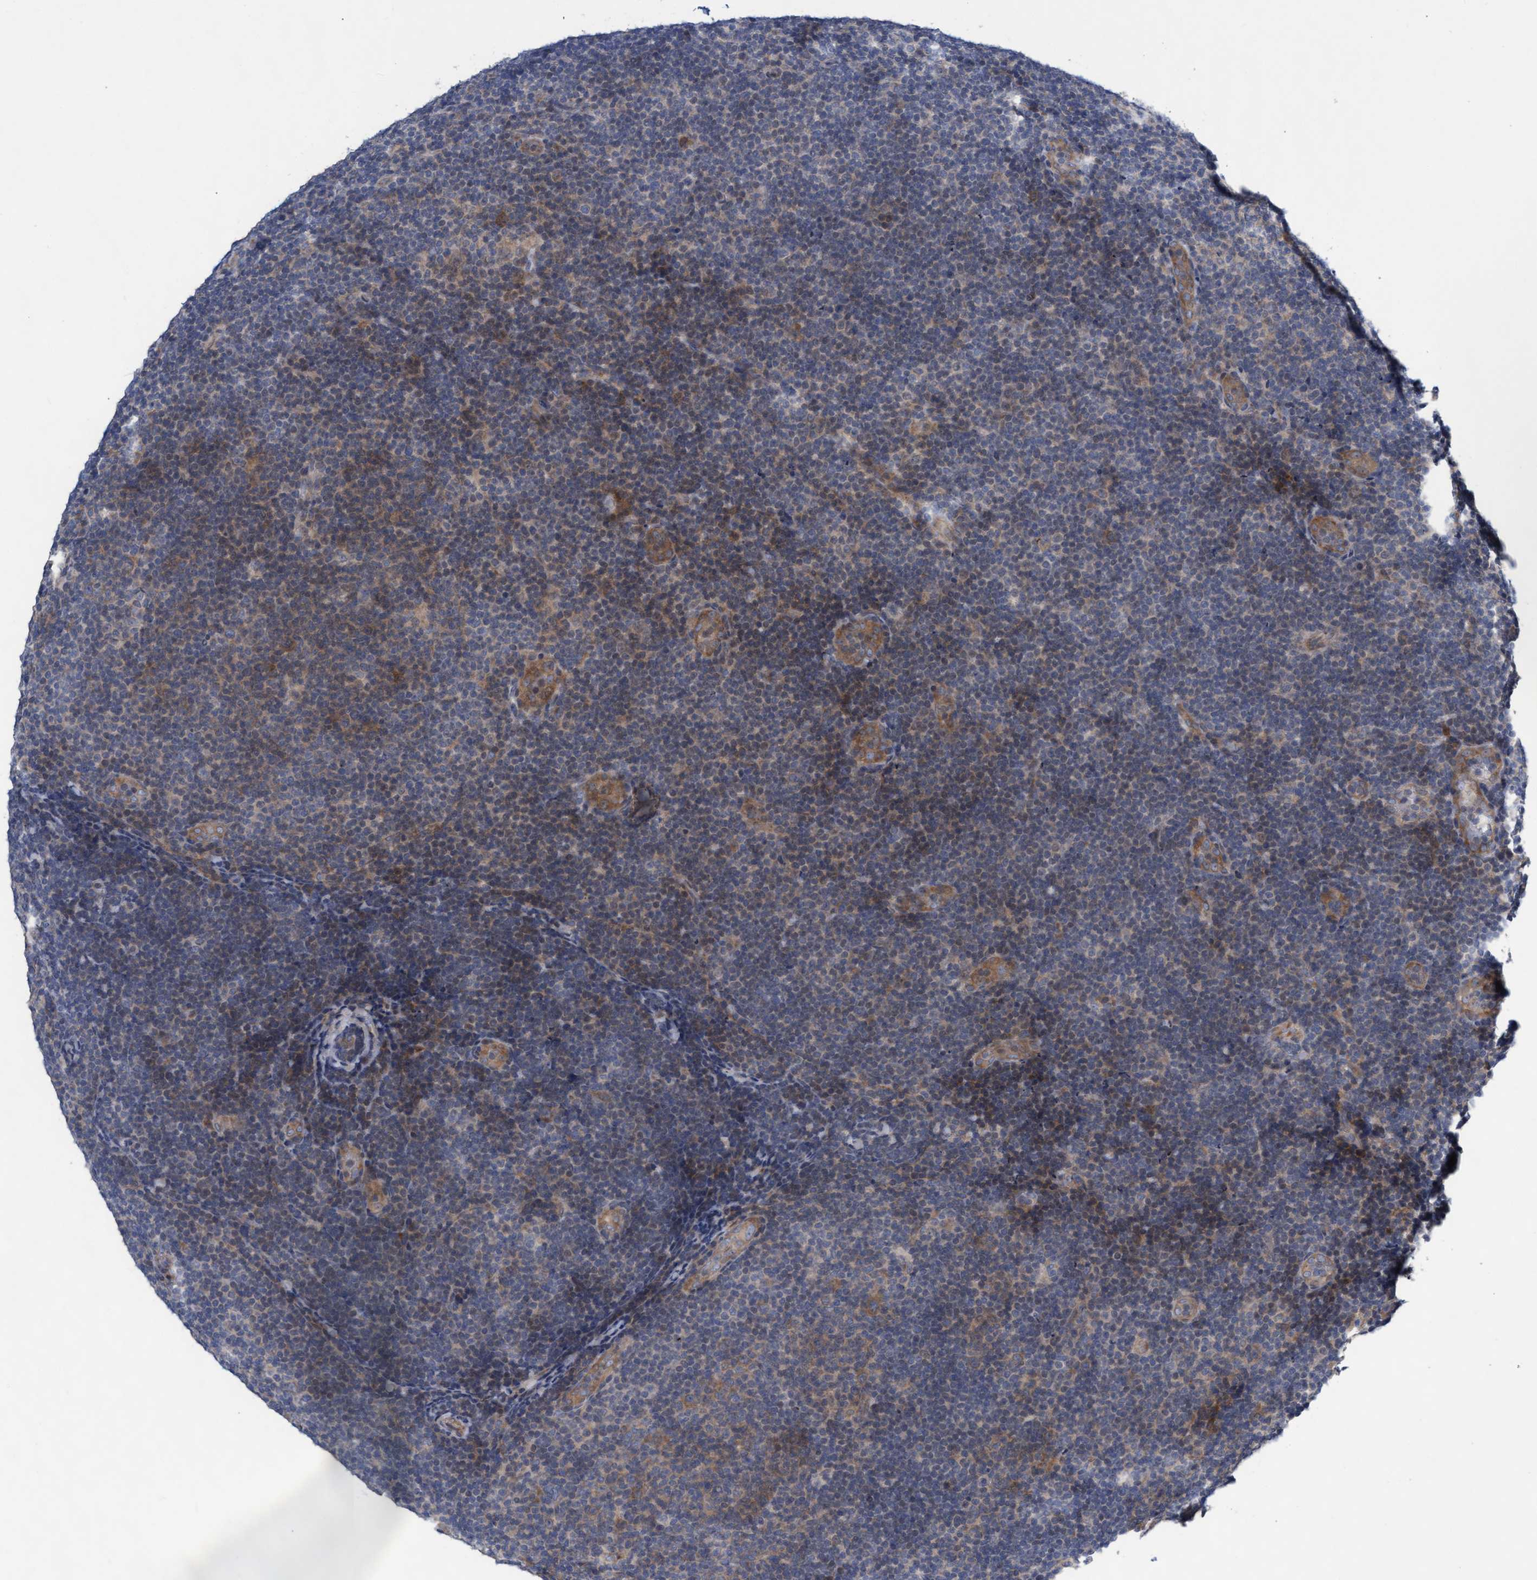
{"staining": {"intensity": "moderate", "quantity": ">75%", "location": "cytoplasmic/membranous"}, "tissue": "lymphoma", "cell_type": "Tumor cells", "image_type": "cancer", "snomed": [{"axis": "morphology", "description": "Hodgkin's disease, NOS"}, {"axis": "topography", "description": "Lymph node"}], "caption": "Immunohistochemical staining of Hodgkin's disease reveals medium levels of moderate cytoplasmic/membranous protein positivity in about >75% of tumor cells.", "gene": "ABCF2", "patient": {"sex": "female", "age": 57}}